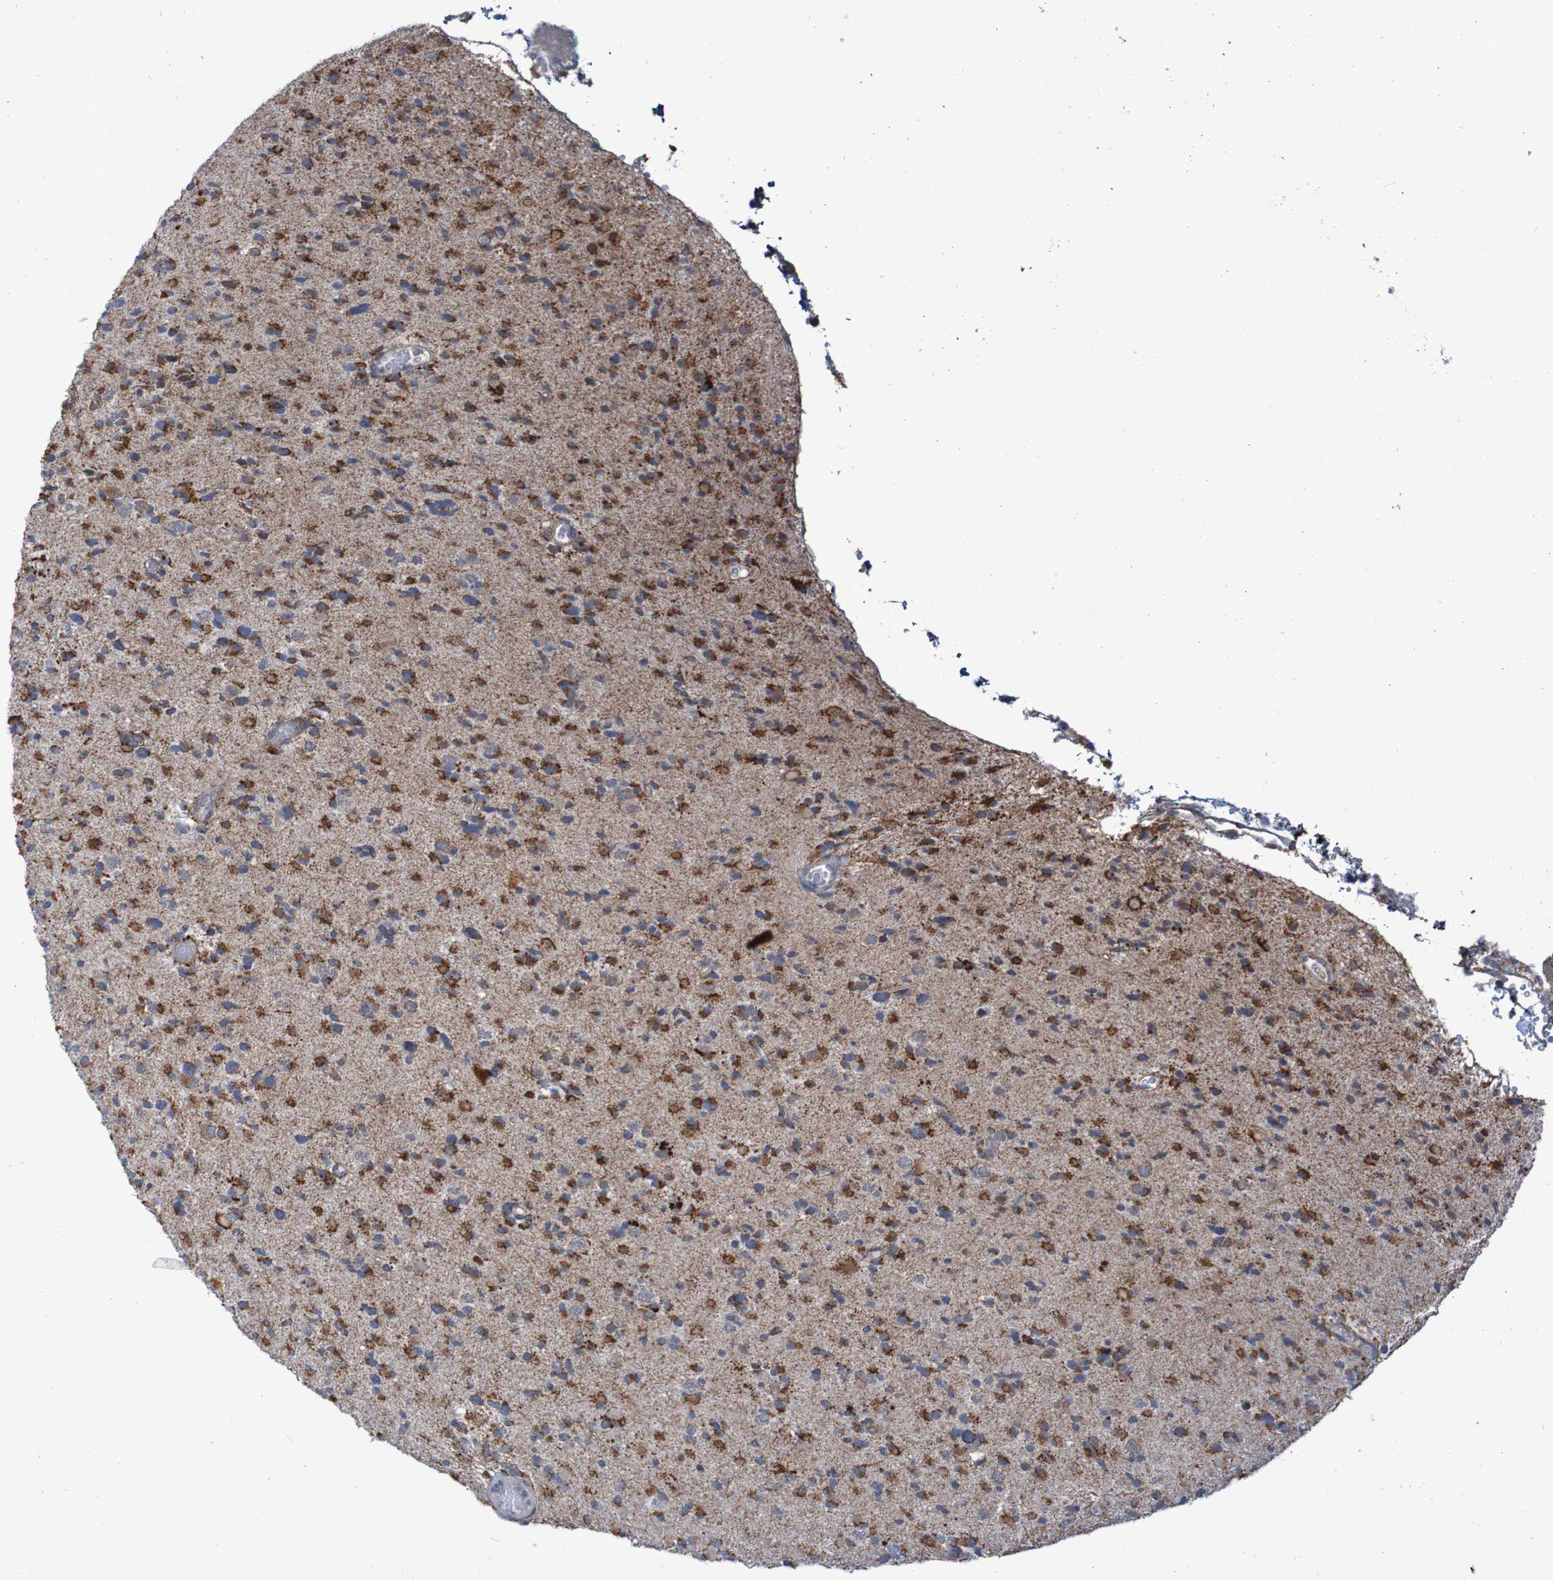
{"staining": {"intensity": "strong", "quantity": ">75%", "location": "cytoplasmic/membranous"}, "tissue": "glioma", "cell_type": "Tumor cells", "image_type": "cancer", "snomed": [{"axis": "morphology", "description": "Glioma, malignant, Low grade"}, {"axis": "topography", "description": "Brain"}], "caption": "Immunohistochemistry (IHC) image of human malignant glioma (low-grade) stained for a protein (brown), which reveals high levels of strong cytoplasmic/membranous staining in about >75% of tumor cells.", "gene": "CCDC51", "patient": {"sex": "female", "age": 22}}